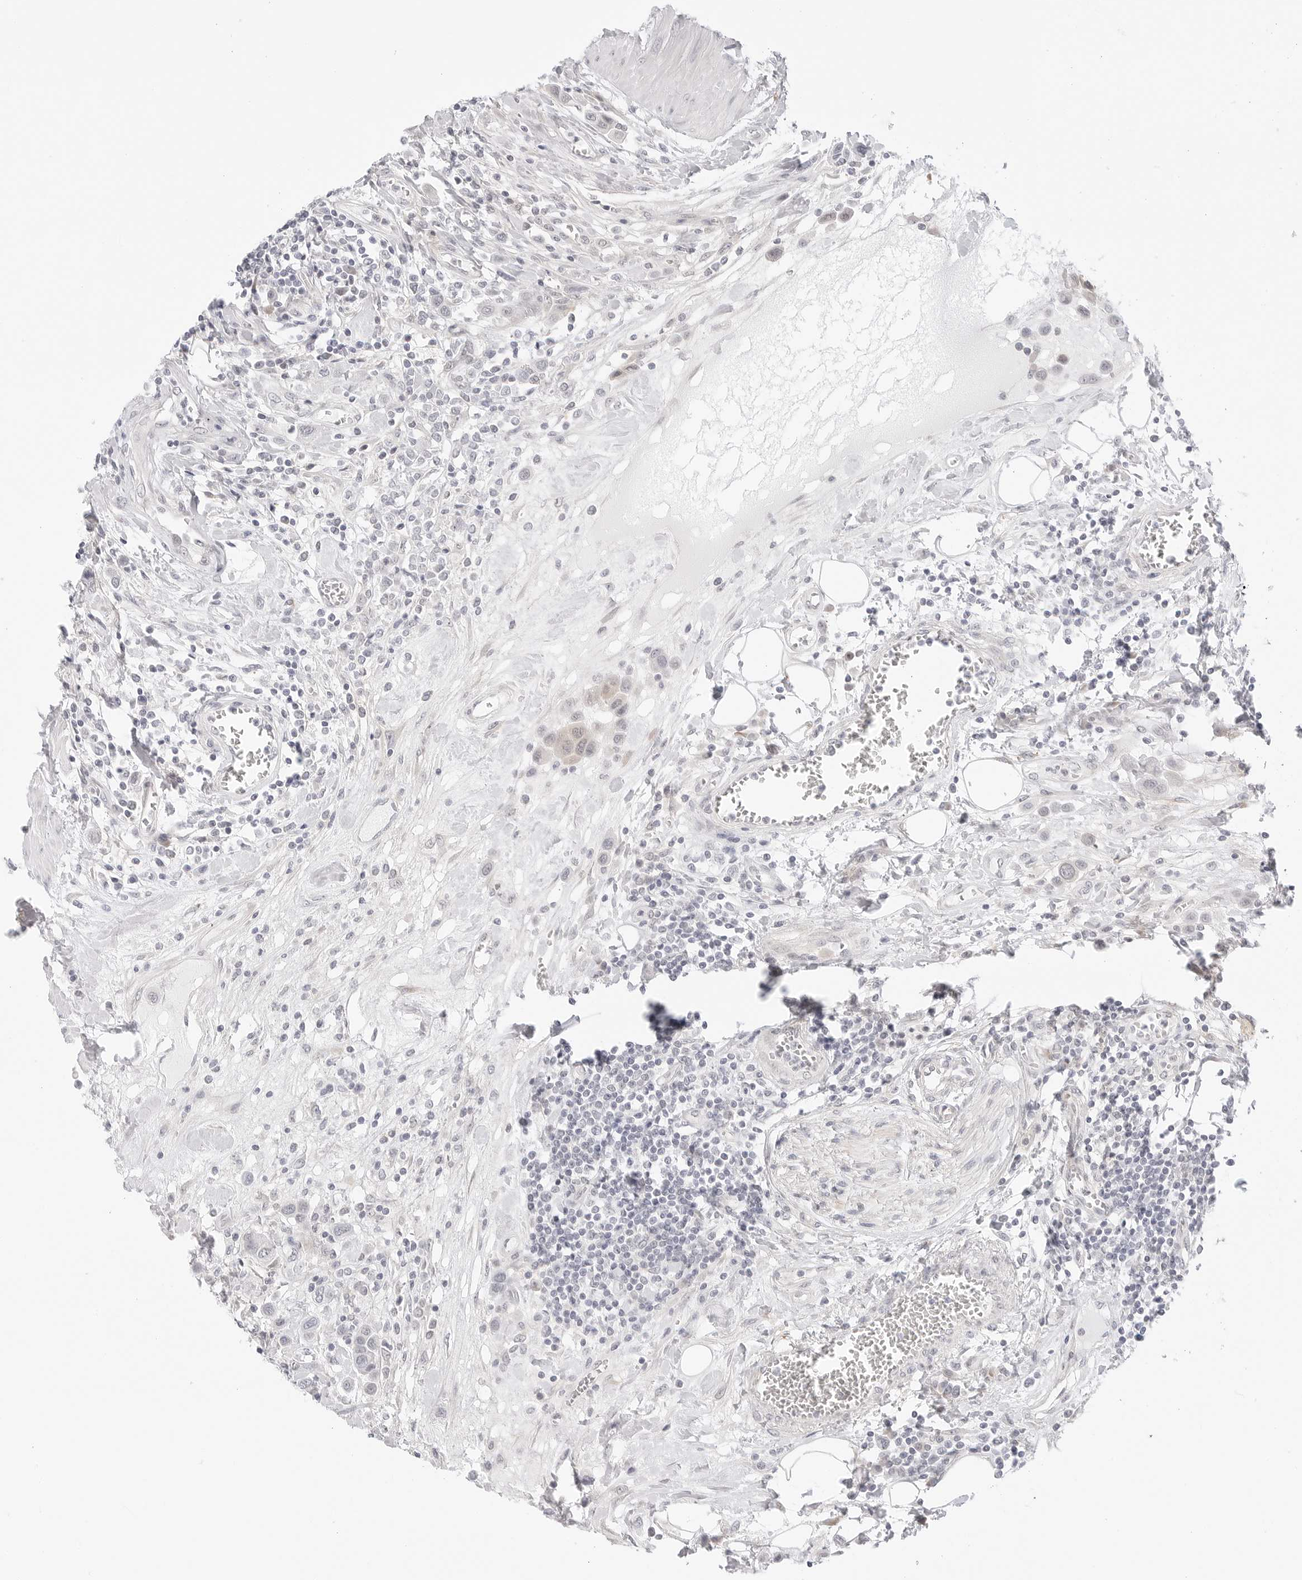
{"staining": {"intensity": "negative", "quantity": "none", "location": "none"}, "tissue": "urothelial cancer", "cell_type": "Tumor cells", "image_type": "cancer", "snomed": [{"axis": "morphology", "description": "Urothelial carcinoma, High grade"}, {"axis": "topography", "description": "Urinary bladder"}], "caption": "Tumor cells are negative for brown protein staining in urothelial carcinoma (high-grade).", "gene": "TCP1", "patient": {"sex": "male", "age": 50}}